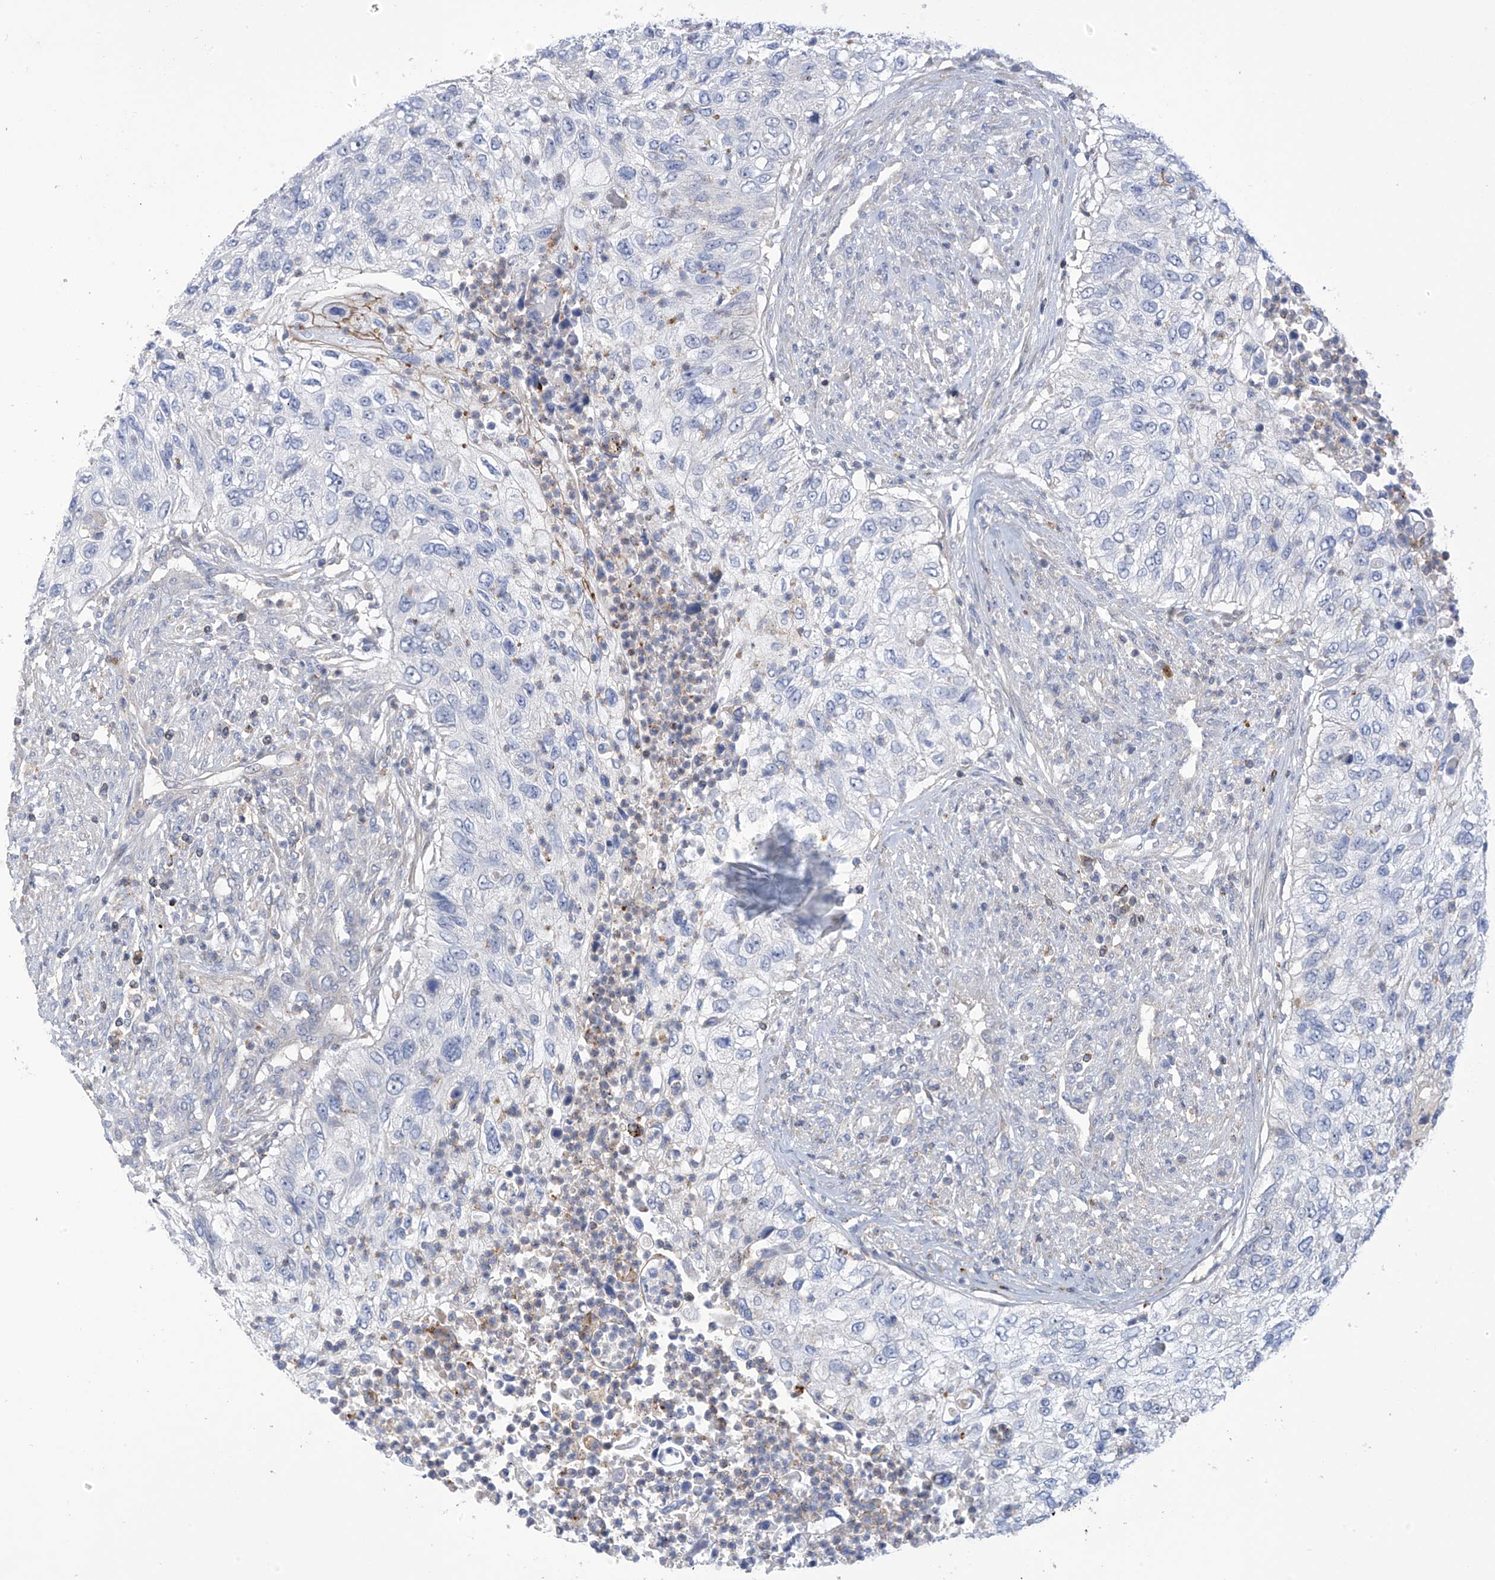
{"staining": {"intensity": "negative", "quantity": "none", "location": "none"}, "tissue": "urothelial cancer", "cell_type": "Tumor cells", "image_type": "cancer", "snomed": [{"axis": "morphology", "description": "Urothelial carcinoma, High grade"}, {"axis": "topography", "description": "Urinary bladder"}], "caption": "Image shows no protein positivity in tumor cells of urothelial cancer tissue. The staining is performed using DAB (3,3'-diaminobenzidine) brown chromogen with nuclei counter-stained in using hematoxylin.", "gene": "IBA57", "patient": {"sex": "female", "age": 60}}